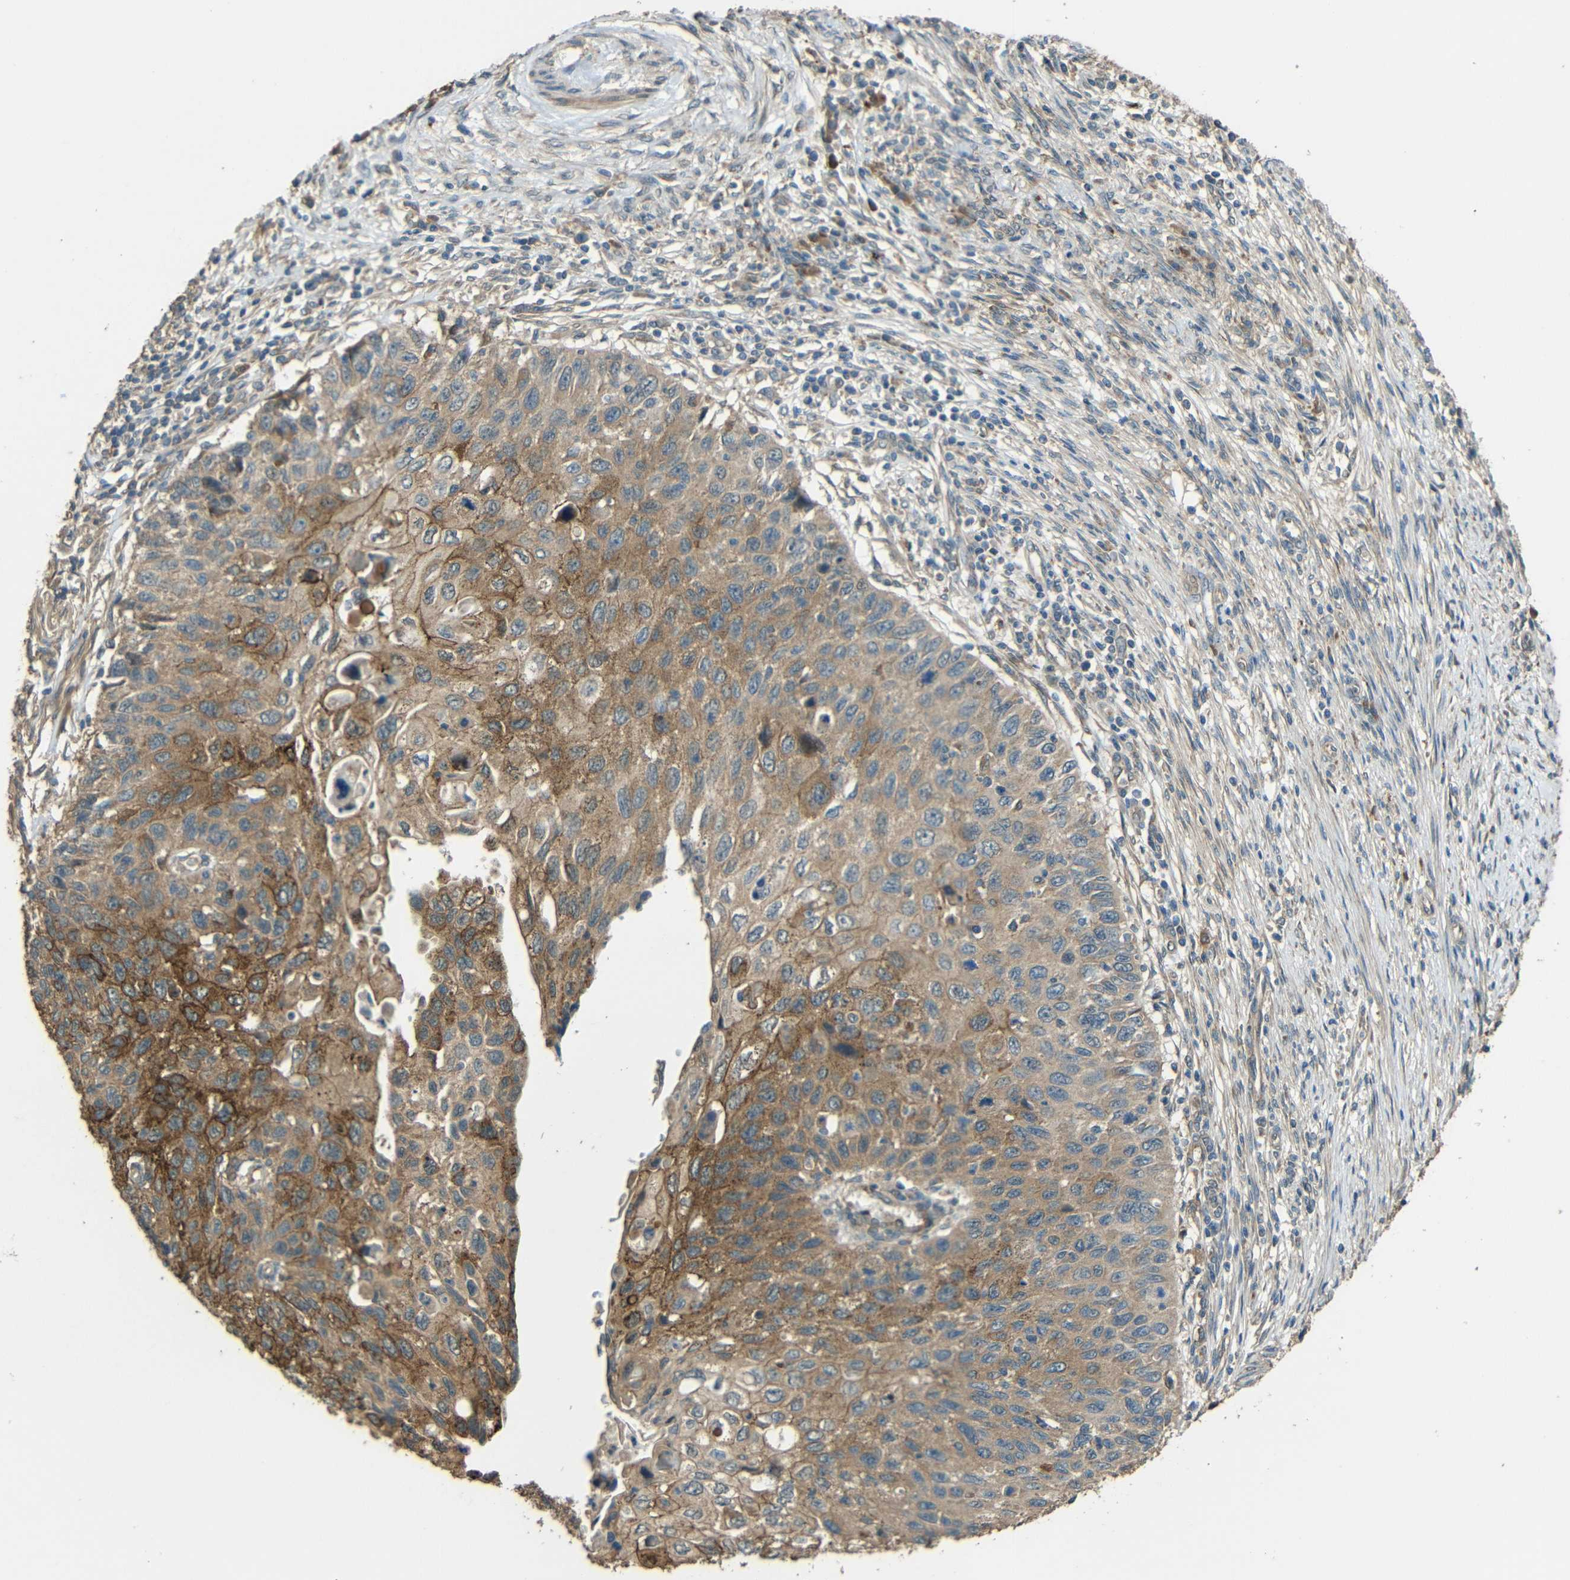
{"staining": {"intensity": "moderate", "quantity": ">75%", "location": "cytoplasmic/membranous"}, "tissue": "cervical cancer", "cell_type": "Tumor cells", "image_type": "cancer", "snomed": [{"axis": "morphology", "description": "Squamous cell carcinoma, NOS"}, {"axis": "topography", "description": "Cervix"}], "caption": "Tumor cells display medium levels of moderate cytoplasmic/membranous positivity in approximately >75% of cells in human cervical squamous cell carcinoma.", "gene": "ACACA", "patient": {"sex": "female", "age": 70}}